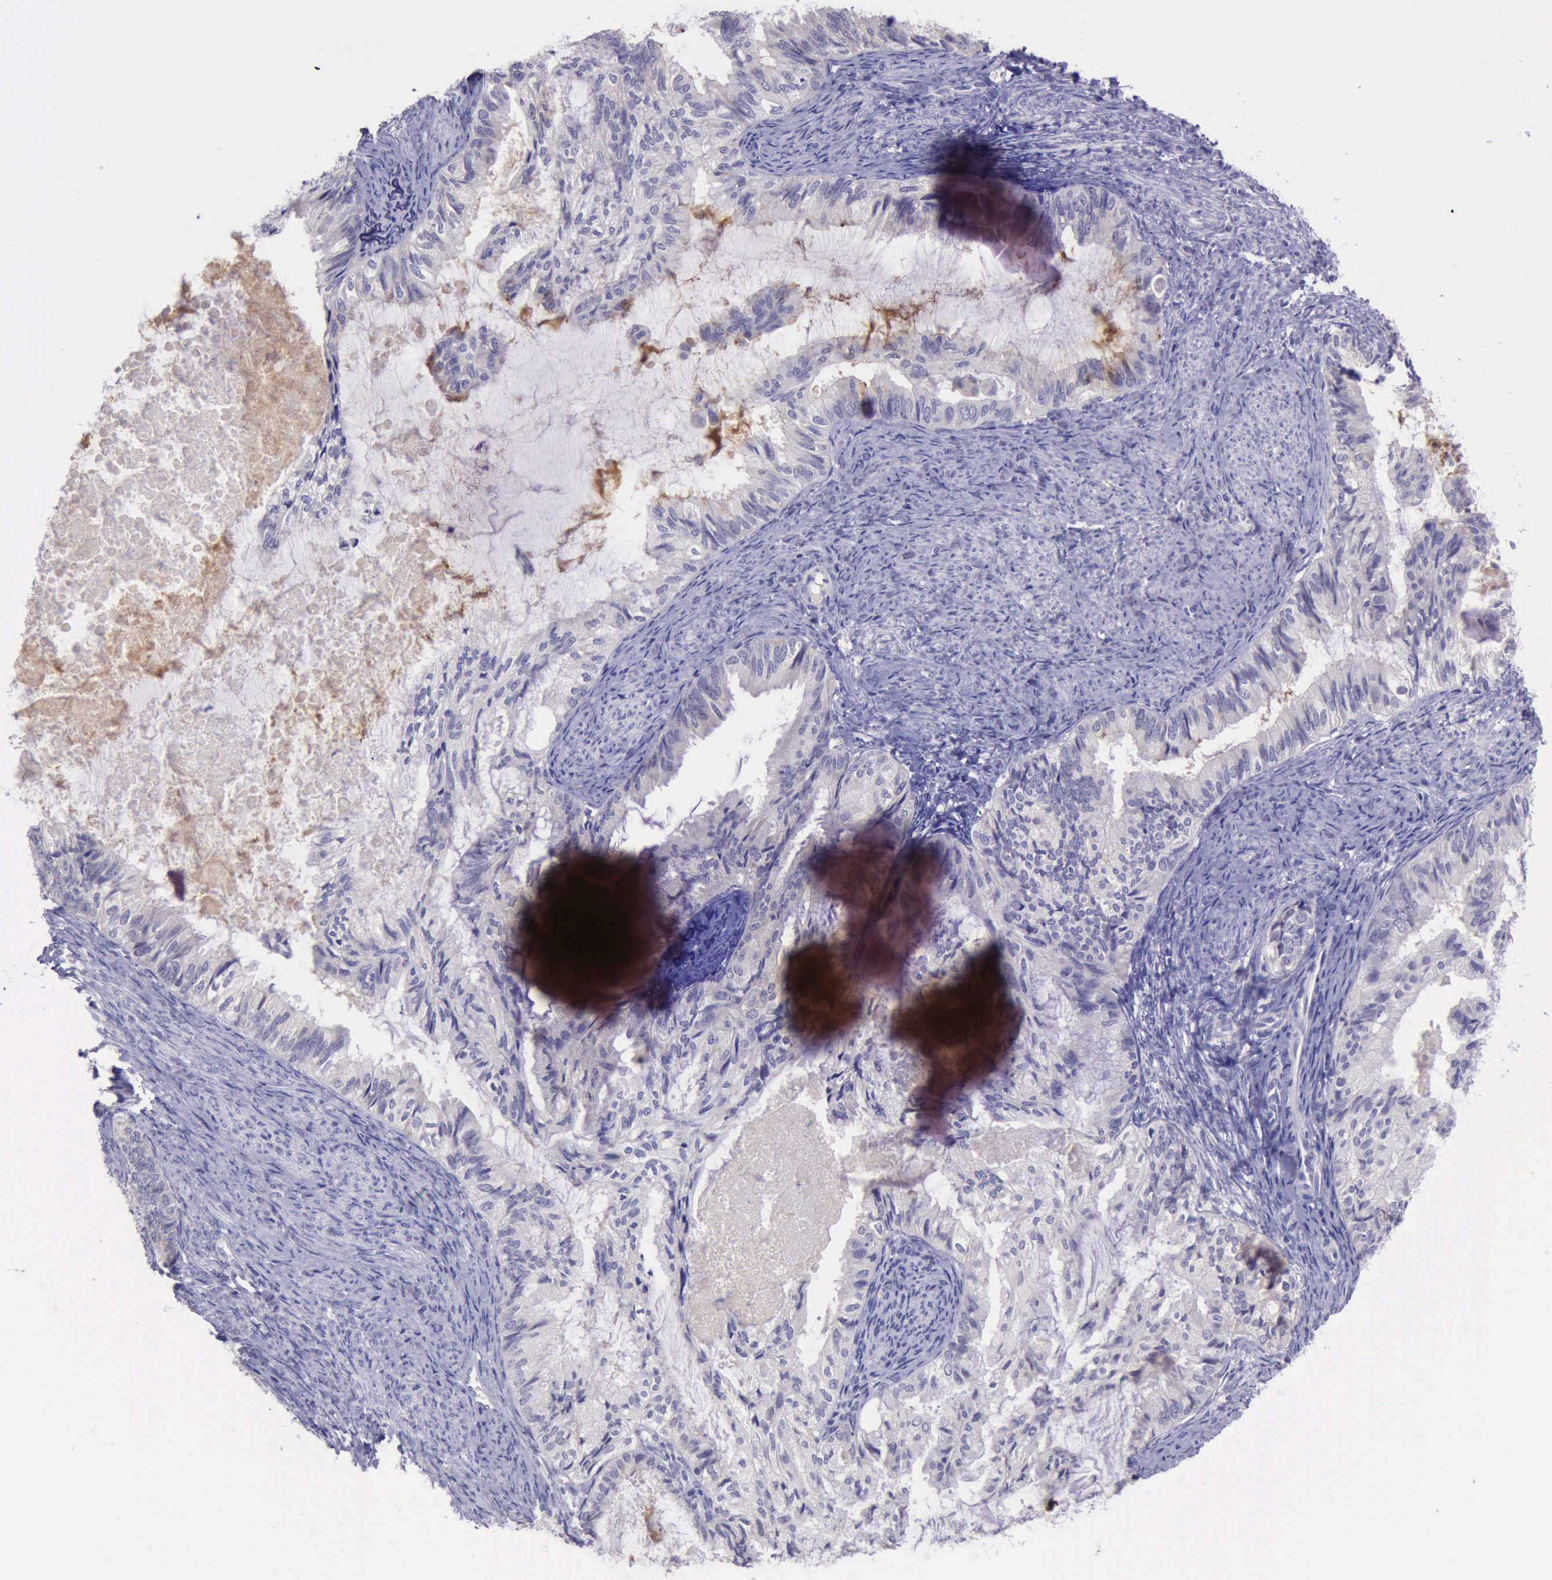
{"staining": {"intensity": "moderate", "quantity": "<25%", "location": "cytoplasmic/membranous"}, "tissue": "endometrial cancer", "cell_type": "Tumor cells", "image_type": "cancer", "snomed": [{"axis": "morphology", "description": "Adenocarcinoma, NOS"}, {"axis": "topography", "description": "Endometrium"}], "caption": "Moderate cytoplasmic/membranous protein expression is identified in approximately <25% of tumor cells in endometrial cancer (adenocarcinoma).", "gene": "LRFN5", "patient": {"sex": "female", "age": 86}}